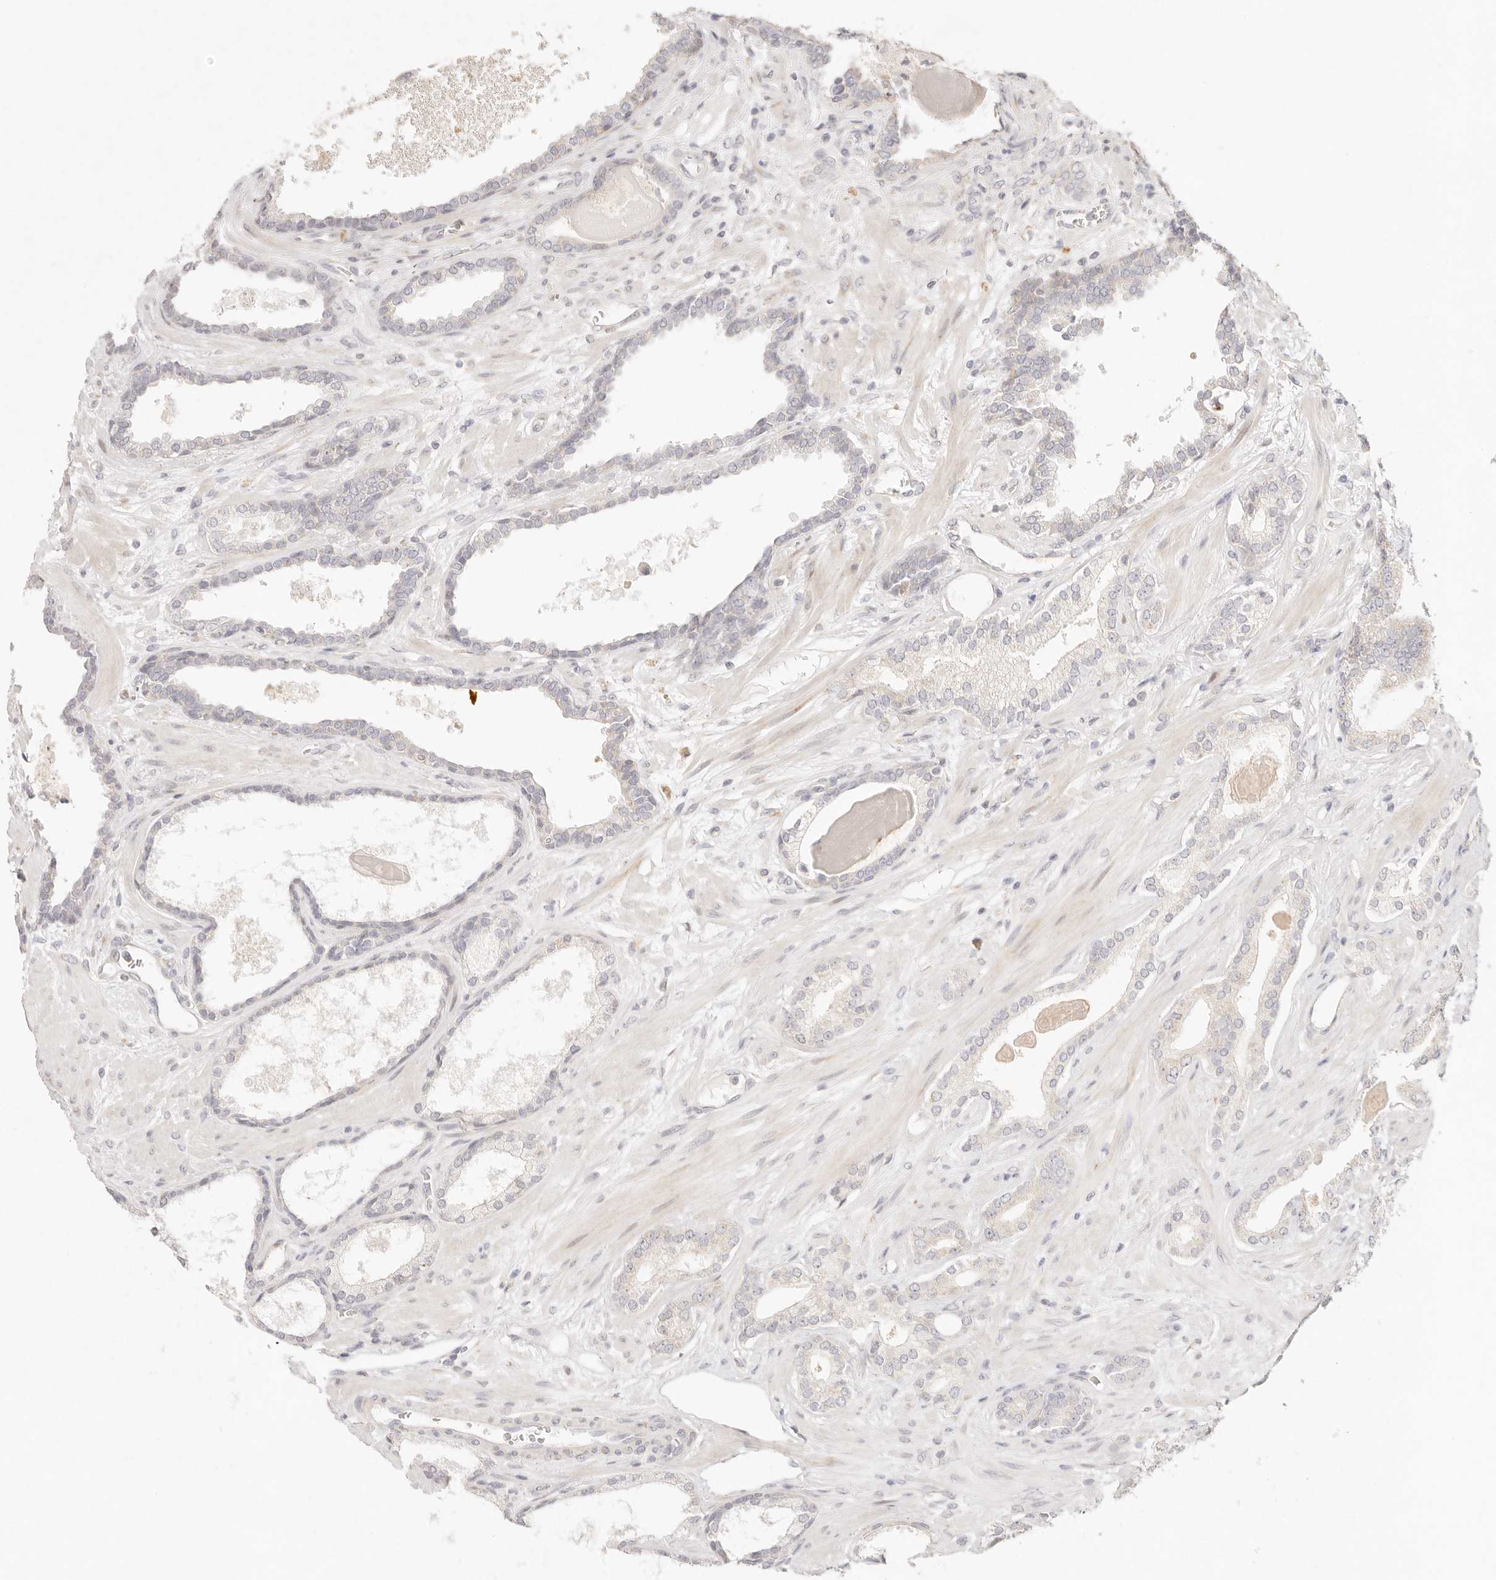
{"staining": {"intensity": "negative", "quantity": "none", "location": "none"}, "tissue": "prostate cancer", "cell_type": "Tumor cells", "image_type": "cancer", "snomed": [{"axis": "morphology", "description": "Adenocarcinoma, Low grade"}, {"axis": "topography", "description": "Prostate"}], "caption": "DAB immunohistochemical staining of human adenocarcinoma (low-grade) (prostate) shows no significant staining in tumor cells.", "gene": "GPR156", "patient": {"sex": "male", "age": 70}}